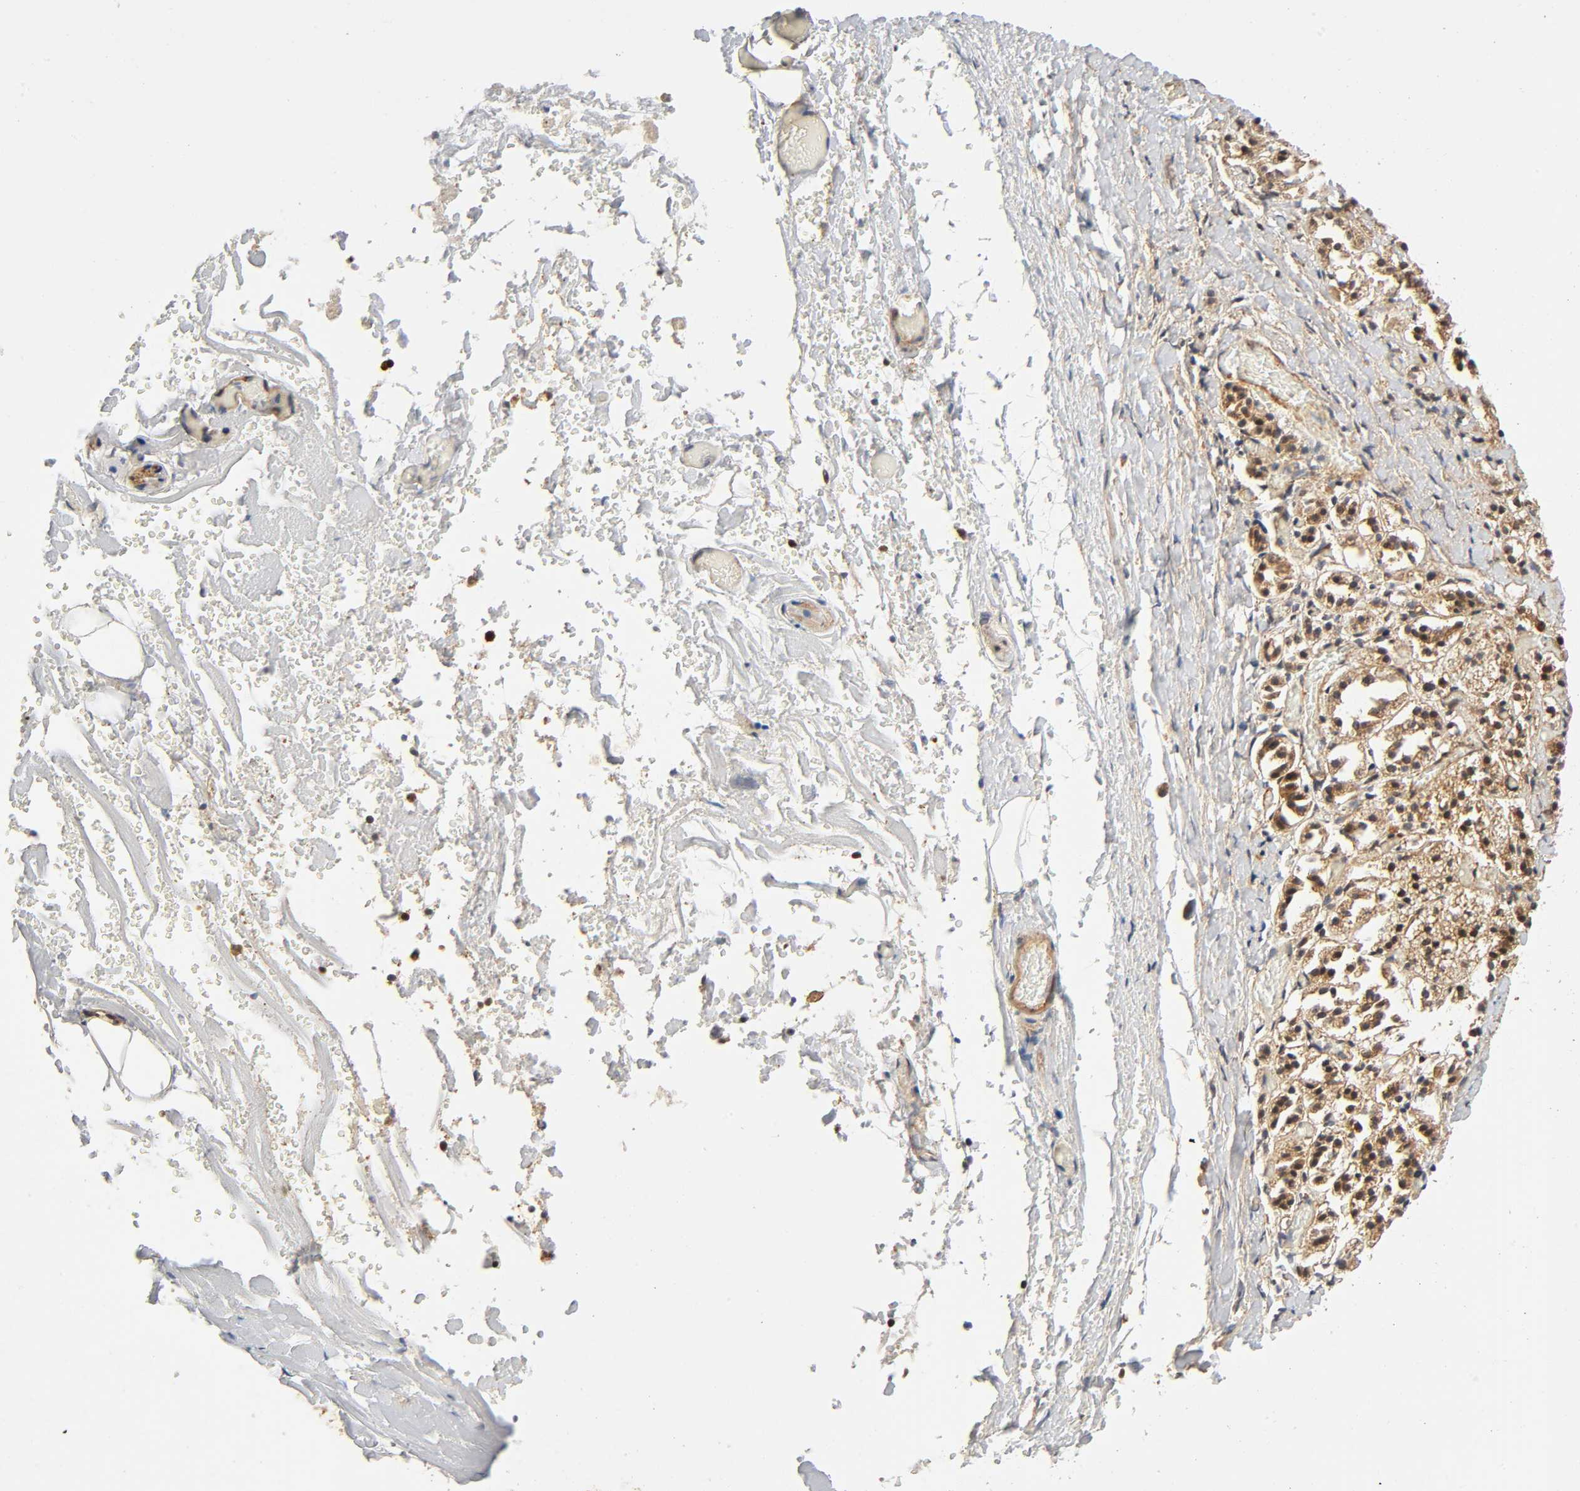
{"staining": {"intensity": "strong", "quantity": ">75%", "location": "cytoplasmic/membranous,nuclear"}, "tissue": "adrenal gland", "cell_type": "Glandular cells", "image_type": "normal", "snomed": [{"axis": "morphology", "description": "Normal tissue, NOS"}, {"axis": "topography", "description": "Adrenal gland"}], "caption": "Immunohistochemical staining of unremarkable adrenal gland shows >75% levels of strong cytoplasmic/membranous,nuclear protein staining in about >75% of glandular cells.", "gene": "IQCJ", "patient": {"sex": "female", "age": 44}}